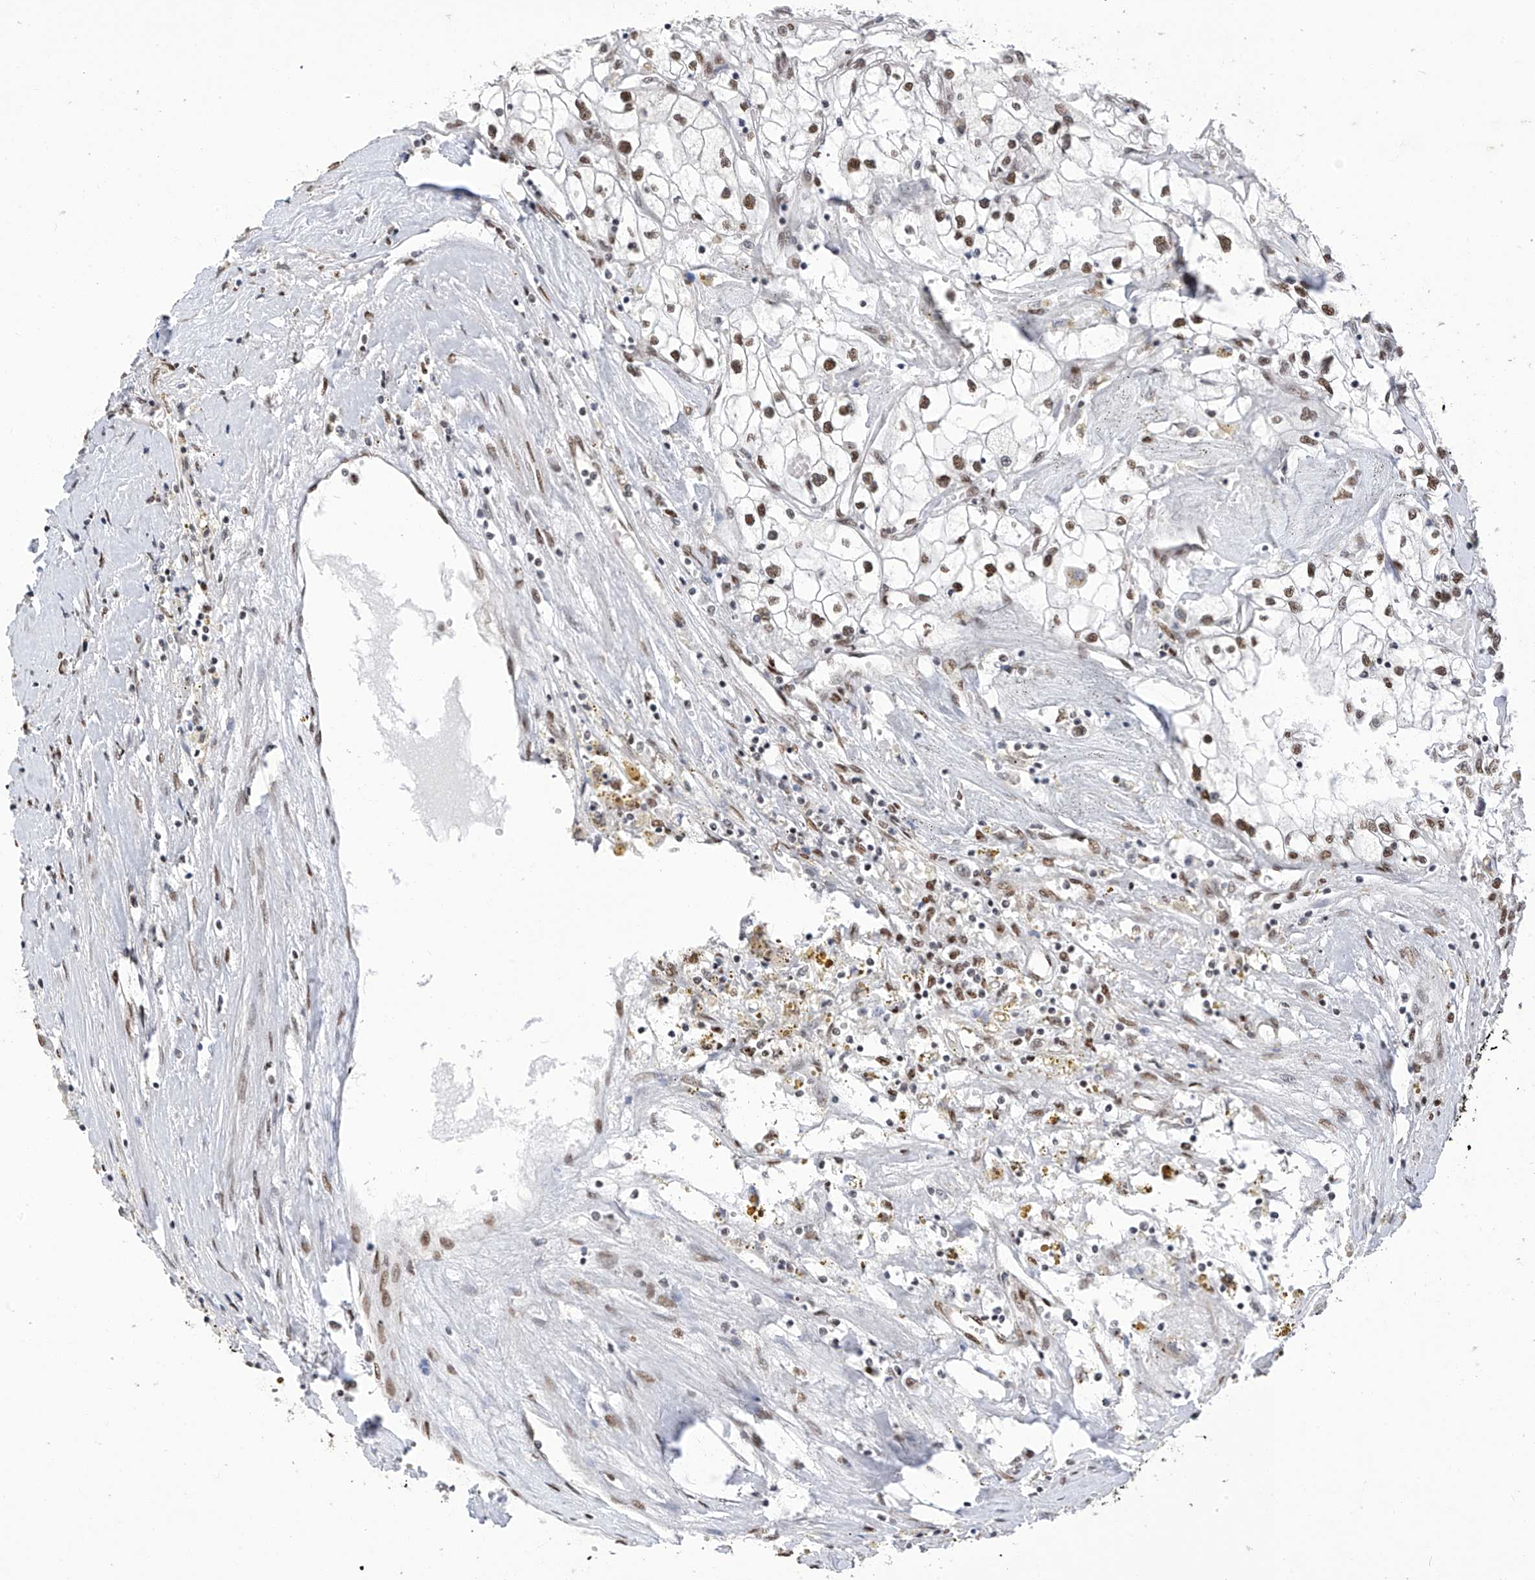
{"staining": {"intensity": "moderate", "quantity": ">75%", "location": "nuclear"}, "tissue": "renal cancer", "cell_type": "Tumor cells", "image_type": "cancer", "snomed": [{"axis": "morphology", "description": "Adenocarcinoma, NOS"}, {"axis": "topography", "description": "Kidney"}], "caption": "Renal cancer (adenocarcinoma) tissue reveals moderate nuclear expression in about >75% of tumor cells", "gene": "KHSRP", "patient": {"sex": "male", "age": 56}}